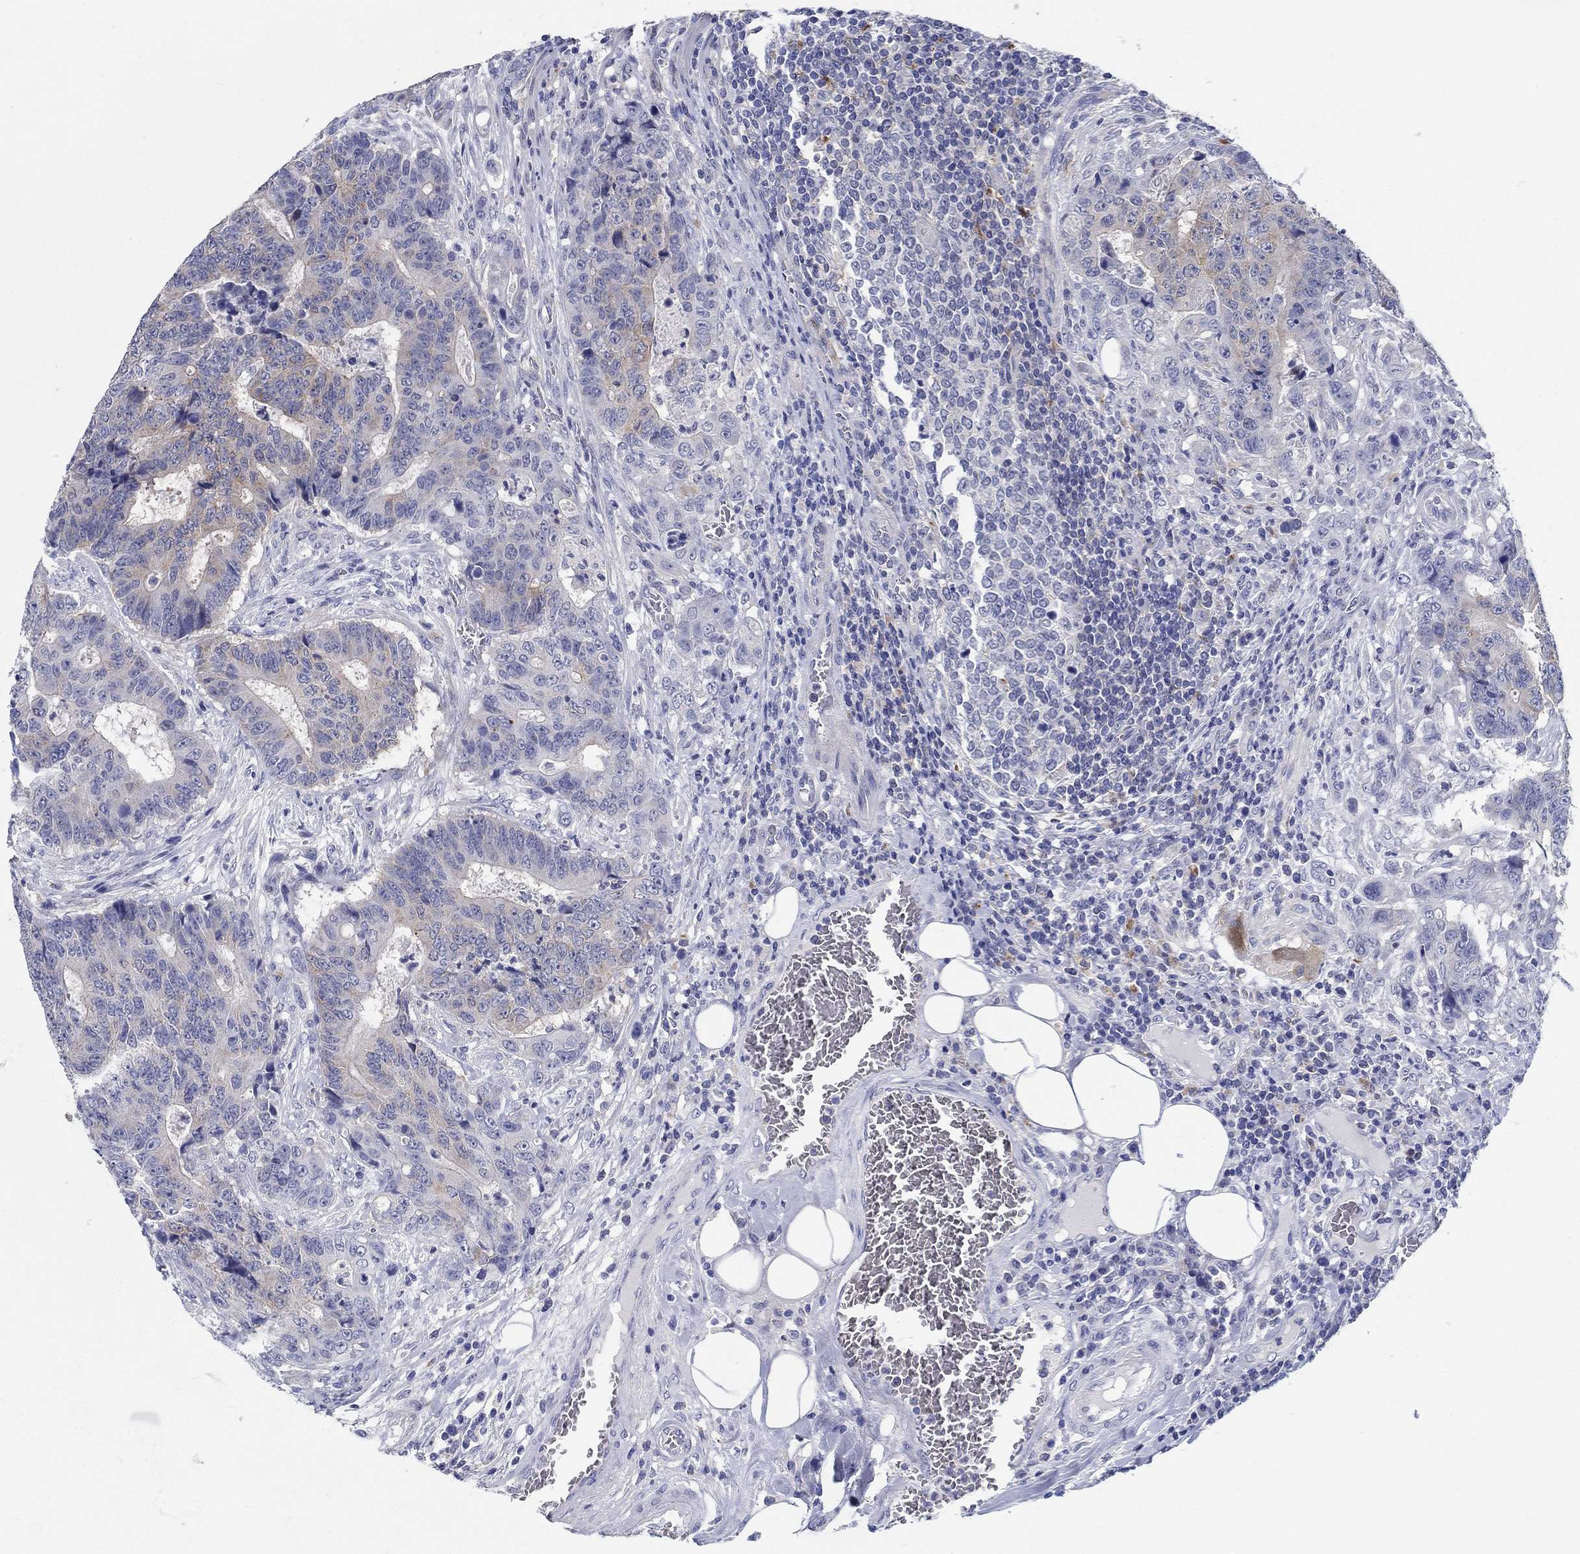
{"staining": {"intensity": "moderate", "quantity": "<25%", "location": "cytoplasmic/membranous"}, "tissue": "colorectal cancer", "cell_type": "Tumor cells", "image_type": "cancer", "snomed": [{"axis": "morphology", "description": "Adenocarcinoma, NOS"}, {"axis": "topography", "description": "Colon"}], "caption": "IHC photomicrograph of neoplastic tissue: colorectal adenocarcinoma stained using immunohistochemistry (IHC) reveals low levels of moderate protein expression localized specifically in the cytoplasmic/membranous of tumor cells, appearing as a cytoplasmic/membranous brown color.", "gene": "RAP1GAP", "patient": {"sex": "female", "age": 48}}